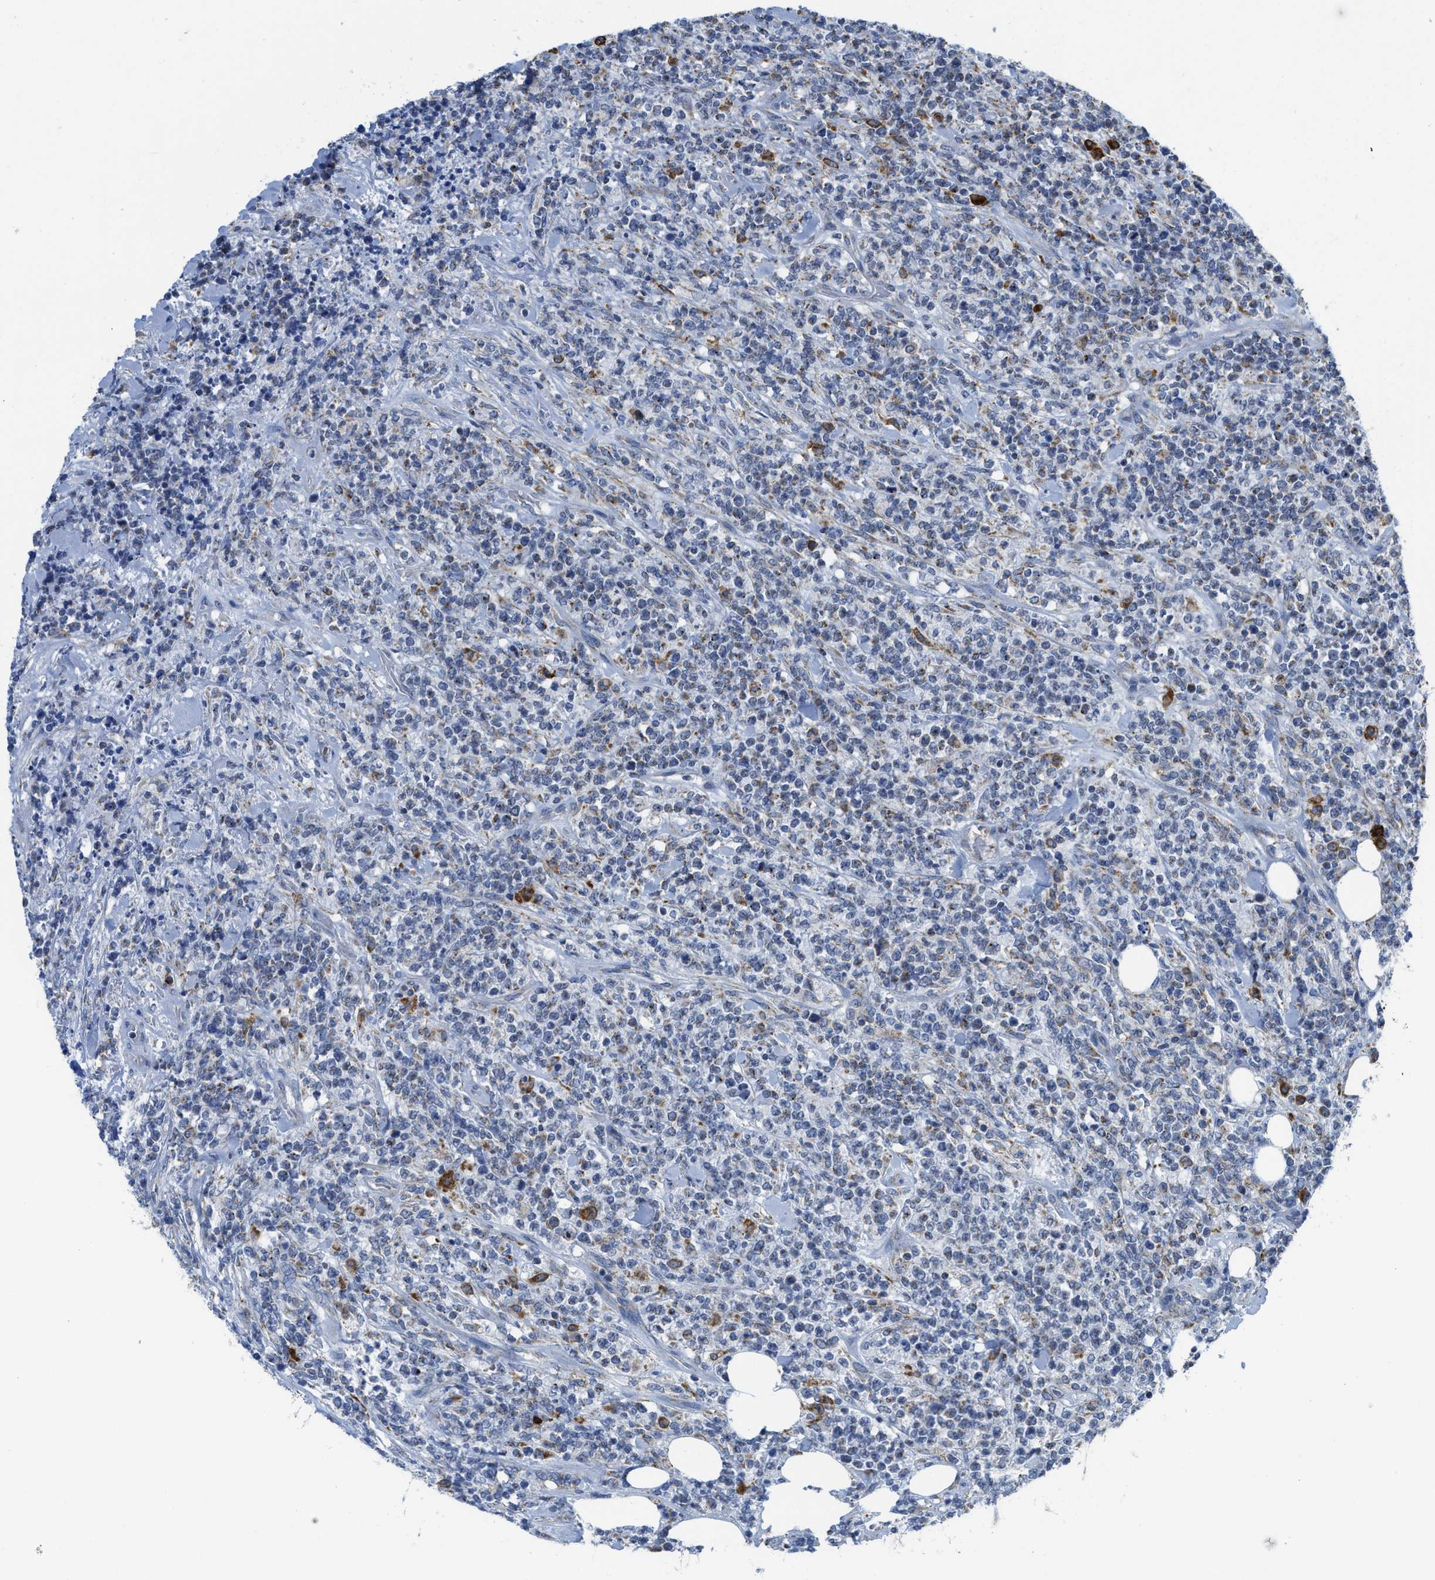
{"staining": {"intensity": "moderate", "quantity": "<25%", "location": "cytoplasmic/membranous"}, "tissue": "lymphoma", "cell_type": "Tumor cells", "image_type": "cancer", "snomed": [{"axis": "morphology", "description": "Malignant lymphoma, non-Hodgkin's type, High grade"}, {"axis": "topography", "description": "Soft tissue"}], "caption": "A micrograph of lymphoma stained for a protein reveals moderate cytoplasmic/membranous brown staining in tumor cells.", "gene": "GATD3", "patient": {"sex": "male", "age": 18}}